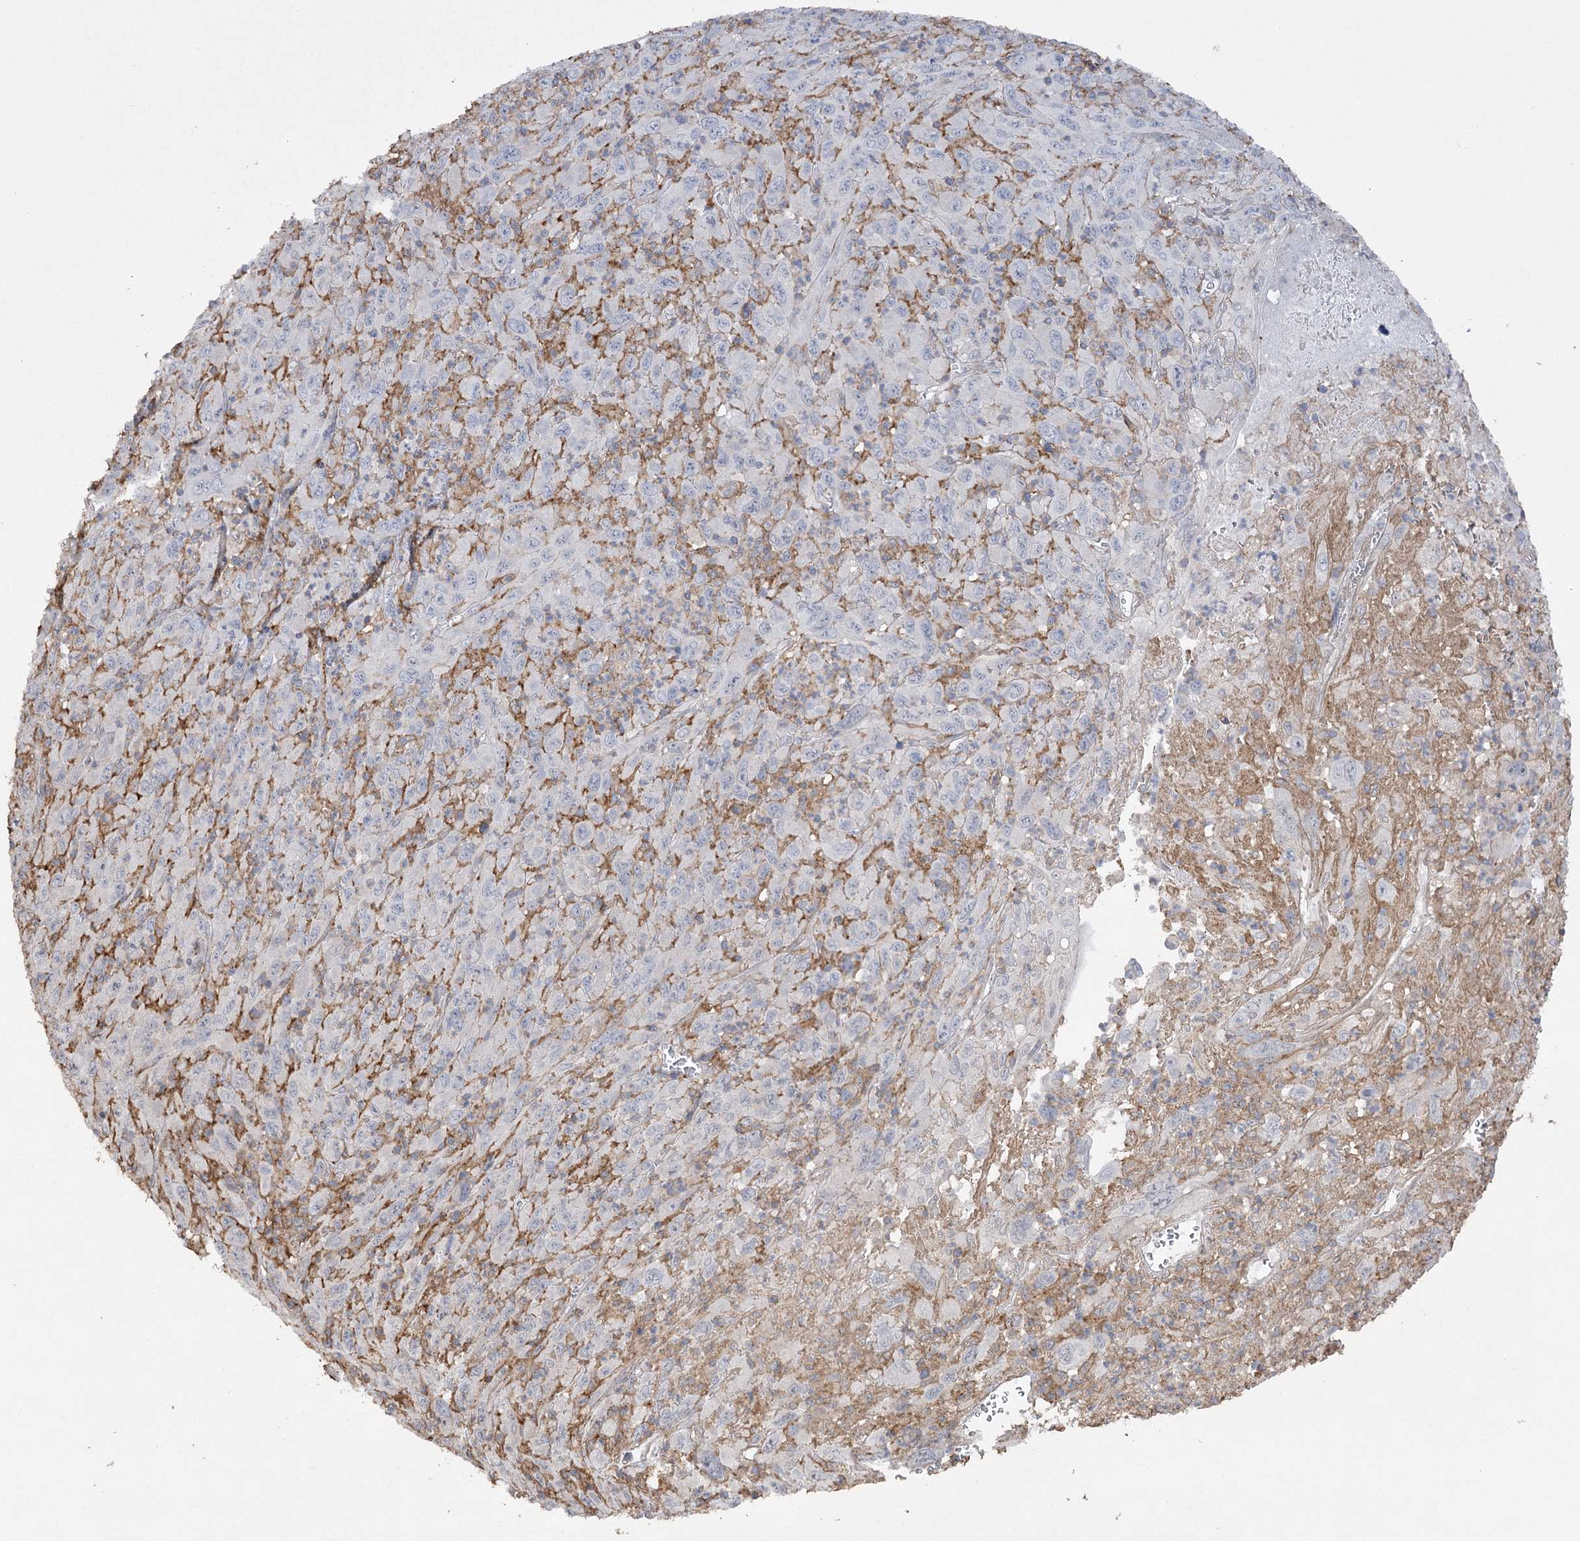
{"staining": {"intensity": "negative", "quantity": "none", "location": "none"}, "tissue": "melanoma", "cell_type": "Tumor cells", "image_type": "cancer", "snomed": [{"axis": "morphology", "description": "Malignant melanoma, Metastatic site"}, {"axis": "topography", "description": "Skin"}], "caption": "The histopathology image demonstrates no staining of tumor cells in malignant melanoma (metastatic site).", "gene": "OBSL1", "patient": {"sex": "female", "age": 56}}